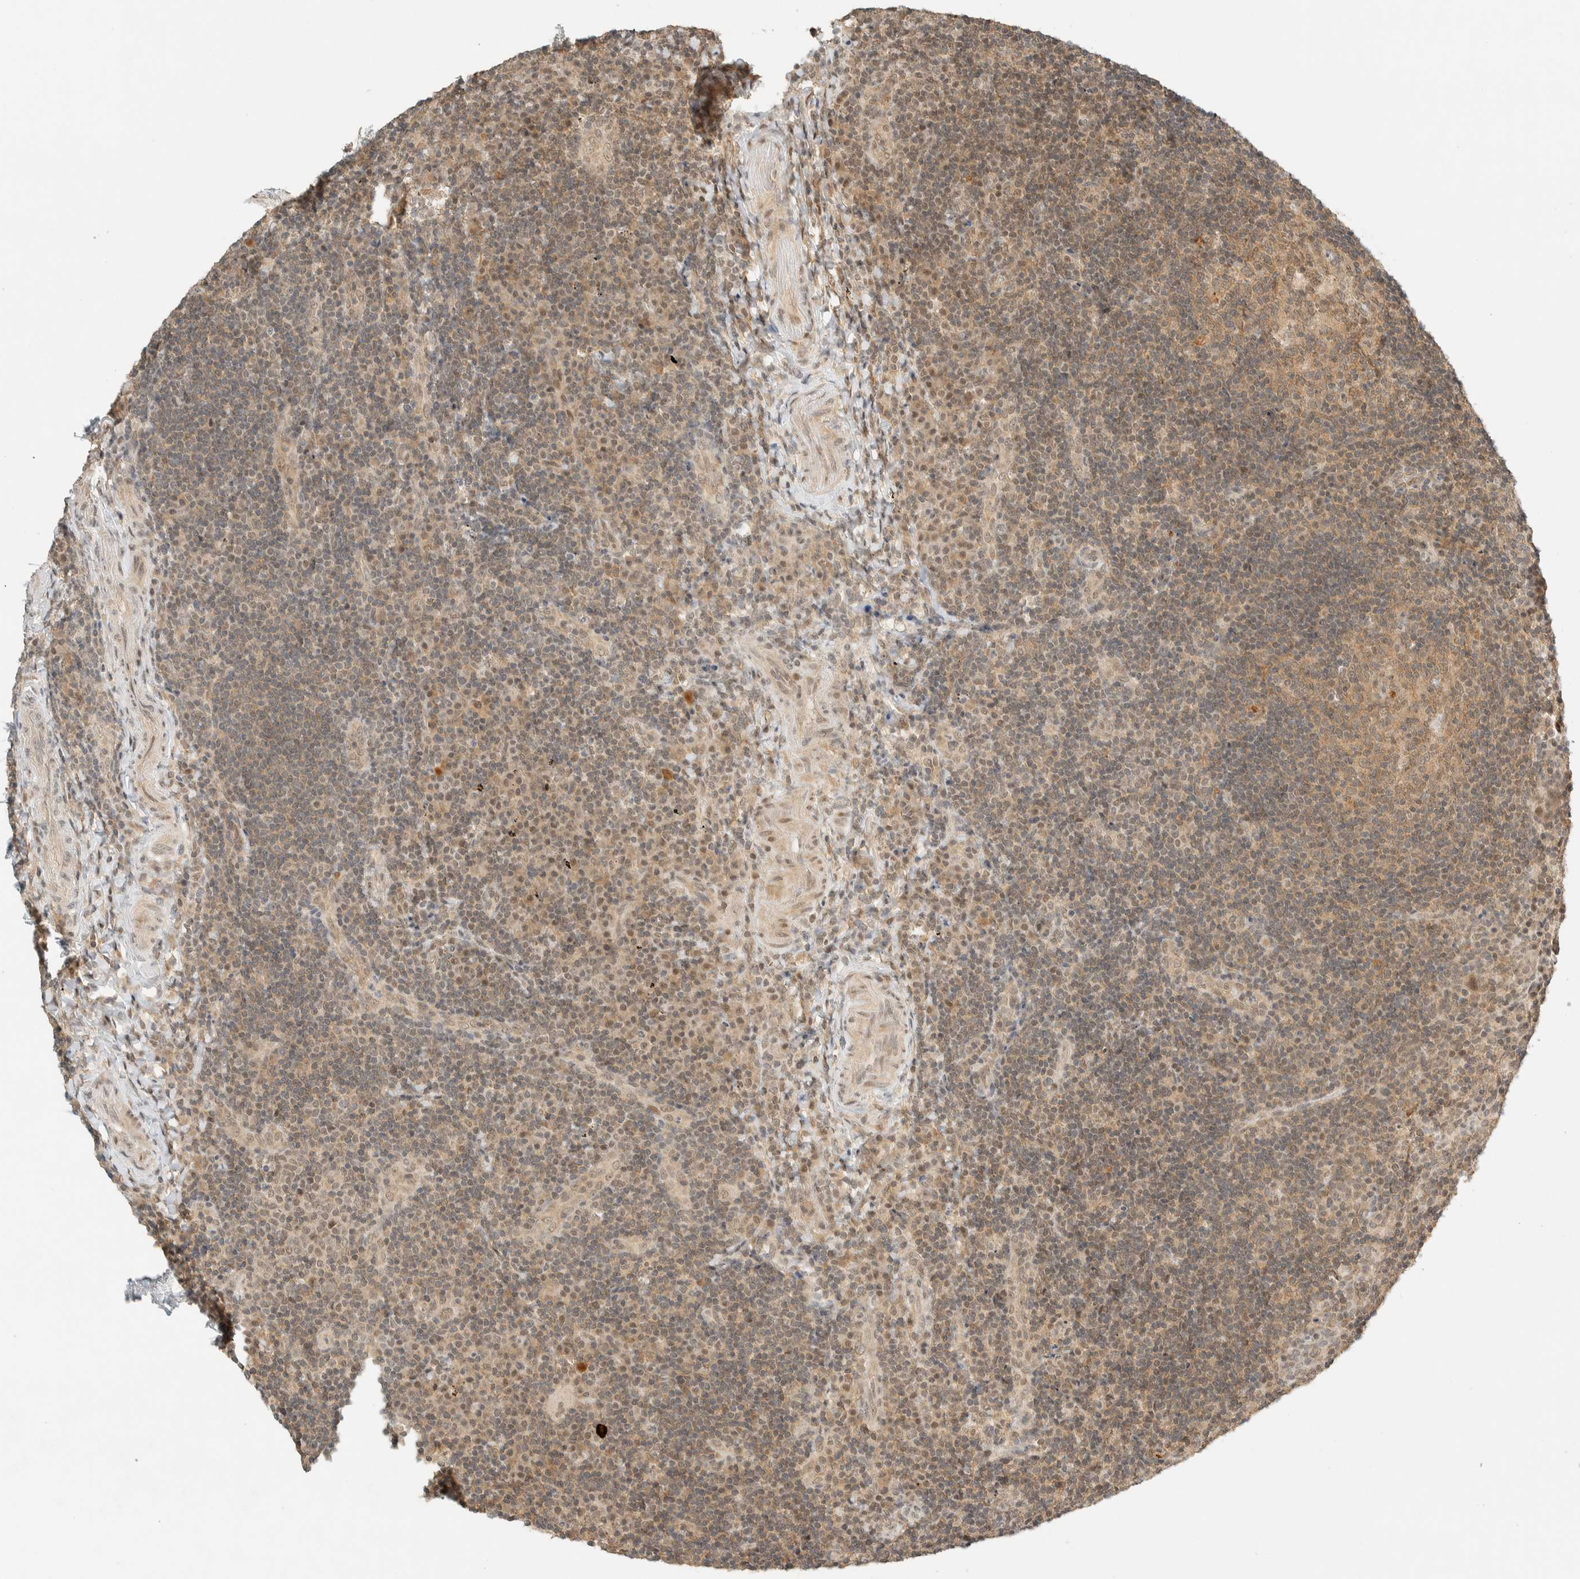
{"staining": {"intensity": "weak", "quantity": ">75%", "location": "cytoplasmic/membranous"}, "tissue": "lymphoma", "cell_type": "Tumor cells", "image_type": "cancer", "snomed": [{"axis": "morphology", "description": "Malignant lymphoma, non-Hodgkin's type, High grade"}, {"axis": "topography", "description": "Tonsil"}], "caption": "Tumor cells demonstrate low levels of weak cytoplasmic/membranous positivity in approximately >75% of cells in malignant lymphoma, non-Hodgkin's type (high-grade).", "gene": "KIFAP3", "patient": {"sex": "female", "age": 36}}